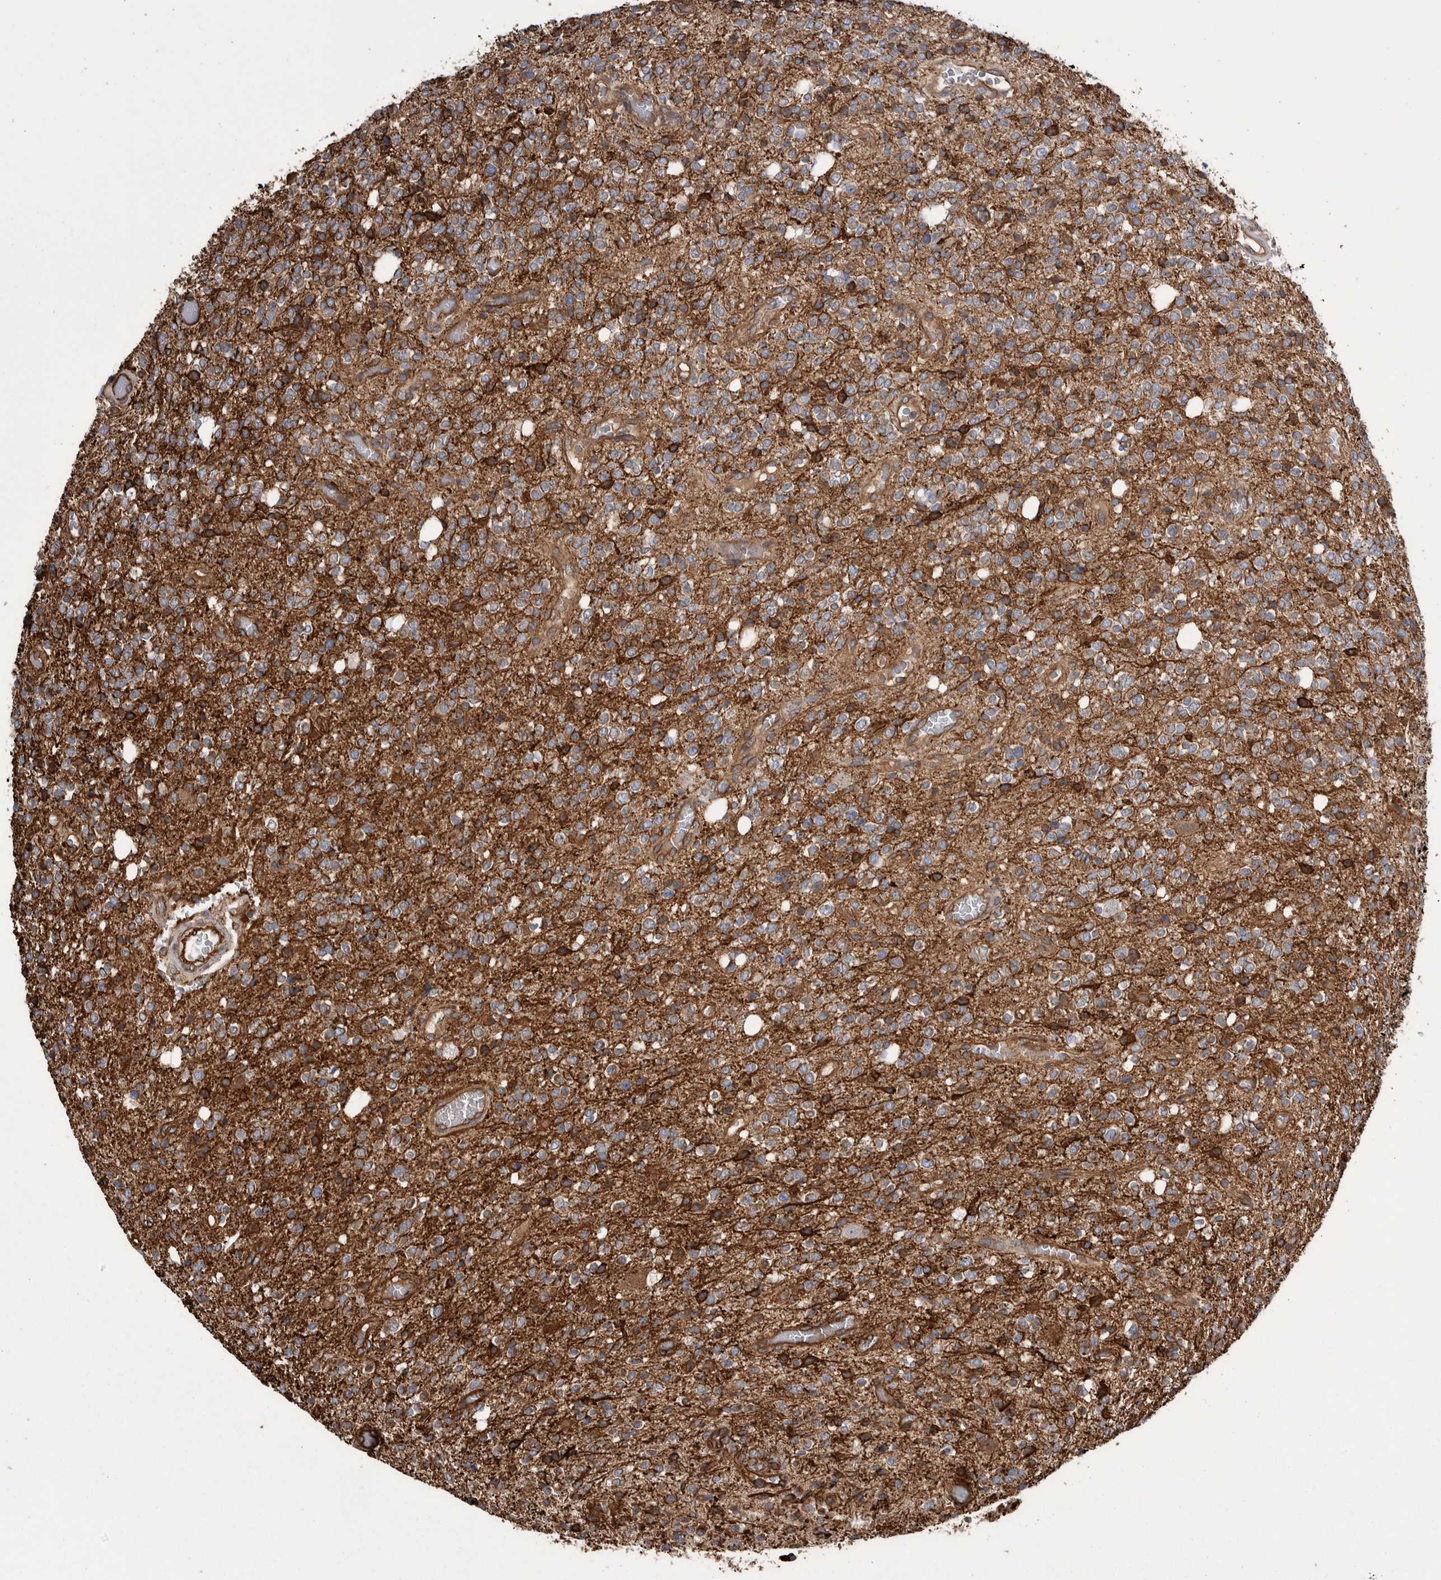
{"staining": {"intensity": "moderate", "quantity": "25%-75%", "location": "cytoplasmic/membranous"}, "tissue": "glioma", "cell_type": "Tumor cells", "image_type": "cancer", "snomed": [{"axis": "morphology", "description": "Glioma, malignant, High grade"}, {"axis": "topography", "description": "Brain"}], "caption": "Malignant high-grade glioma stained with IHC exhibits moderate cytoplasmic/membranous positivity in about 25%-75% of tumor cells.", "gene": "KIF12", "patient": {"sex": "male", "age": 34}}